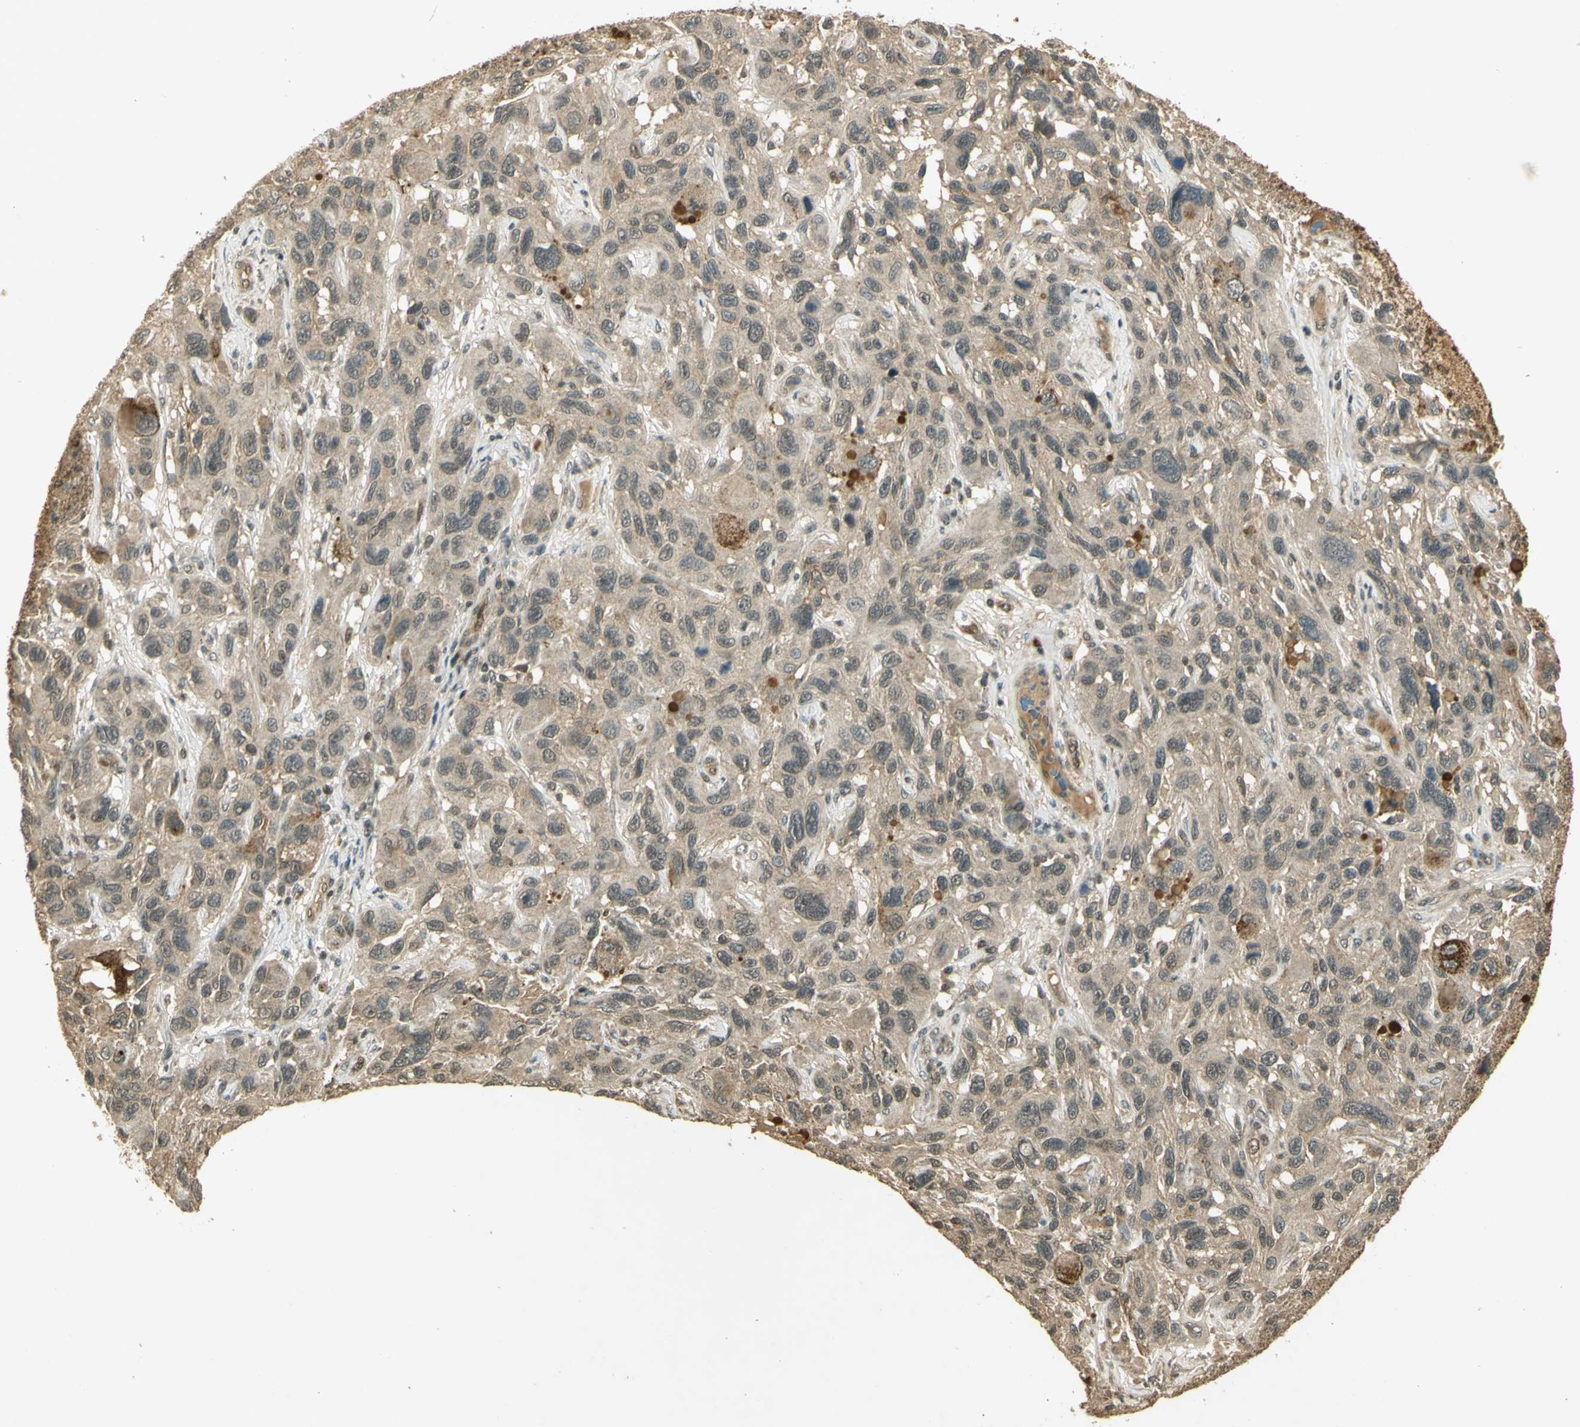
{"staining": {"intensity": "negative", "quantity": "none", "location": "none"}, "tissue": "melanoma", "cell_type": "Tumor cells", "image_type": "cancer", "snomed": [{"axis": "morphology", "description": "Malignant melanoma, NOS"}, {"axis": "topography", "description": "Skin"}], "caption": "Malignant melanoma was stained to show a protein in brown. There is no significant staining in tumor cells. (DAB immunohistochemistry (IHC) visualized using brightfield microscopy, high magnification).", "gene": "GMEB2", "patient": {"sex": "male", "age": 53}}